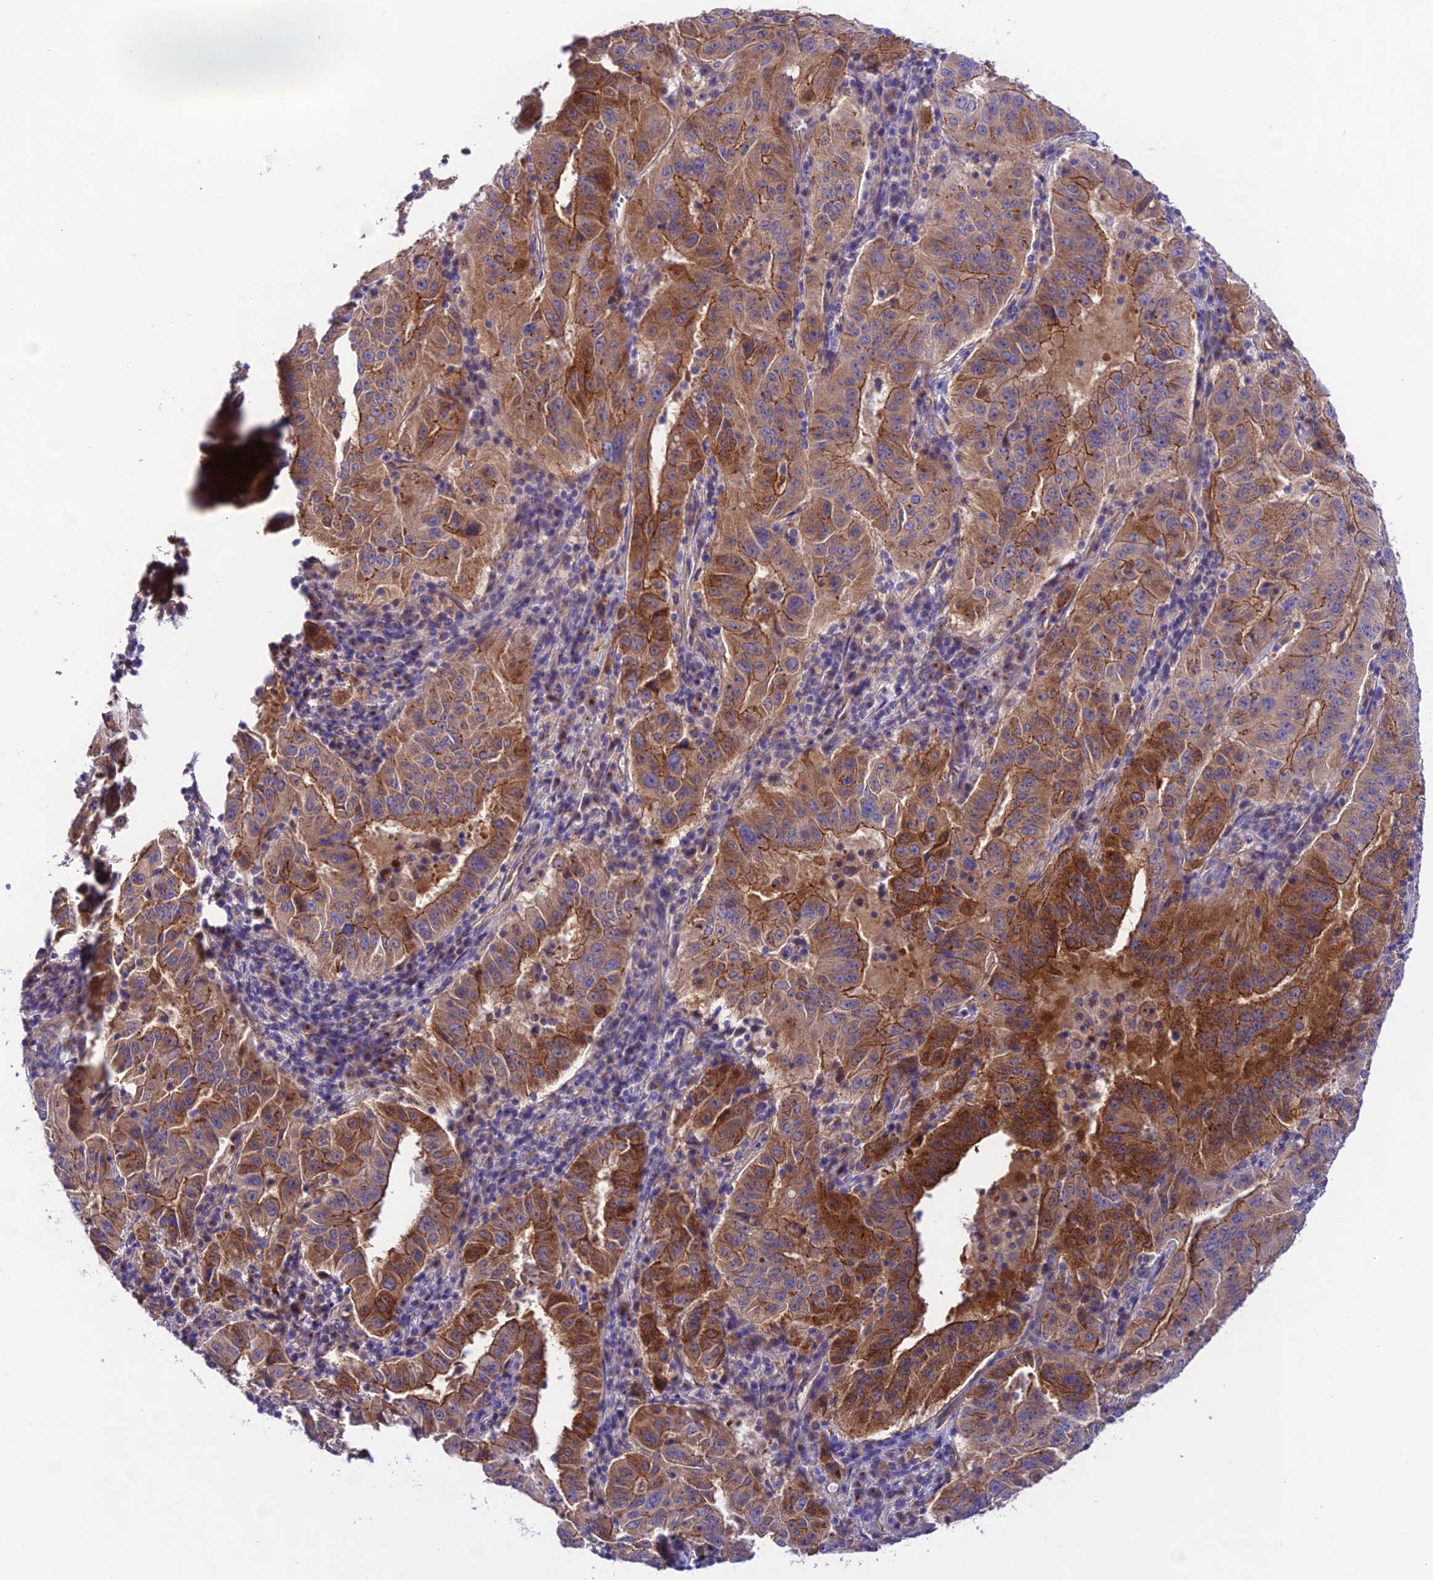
{"staining": {"intensity": "strong", "quantity": ">75%", "location": "cytoplasmic/membranous"}, "tissue": "pancreatic cancer", "cell_type": "Tumor cells", "image_type": "cancer", "snomed": [{"axis": "morphology", "description": "Adenocarcinoma, NOS"}, {"axis": "topography", "description": "Pancreas"}], "caption": "A histopathology image of pancreatic cancer (adenocarcinoma) stained for a protein demonstrates strong cytoplasmic/membranous brown staining in tumor cells.", "gene": "LACTB2", "patient": {"sex": "male", "age": 63}}